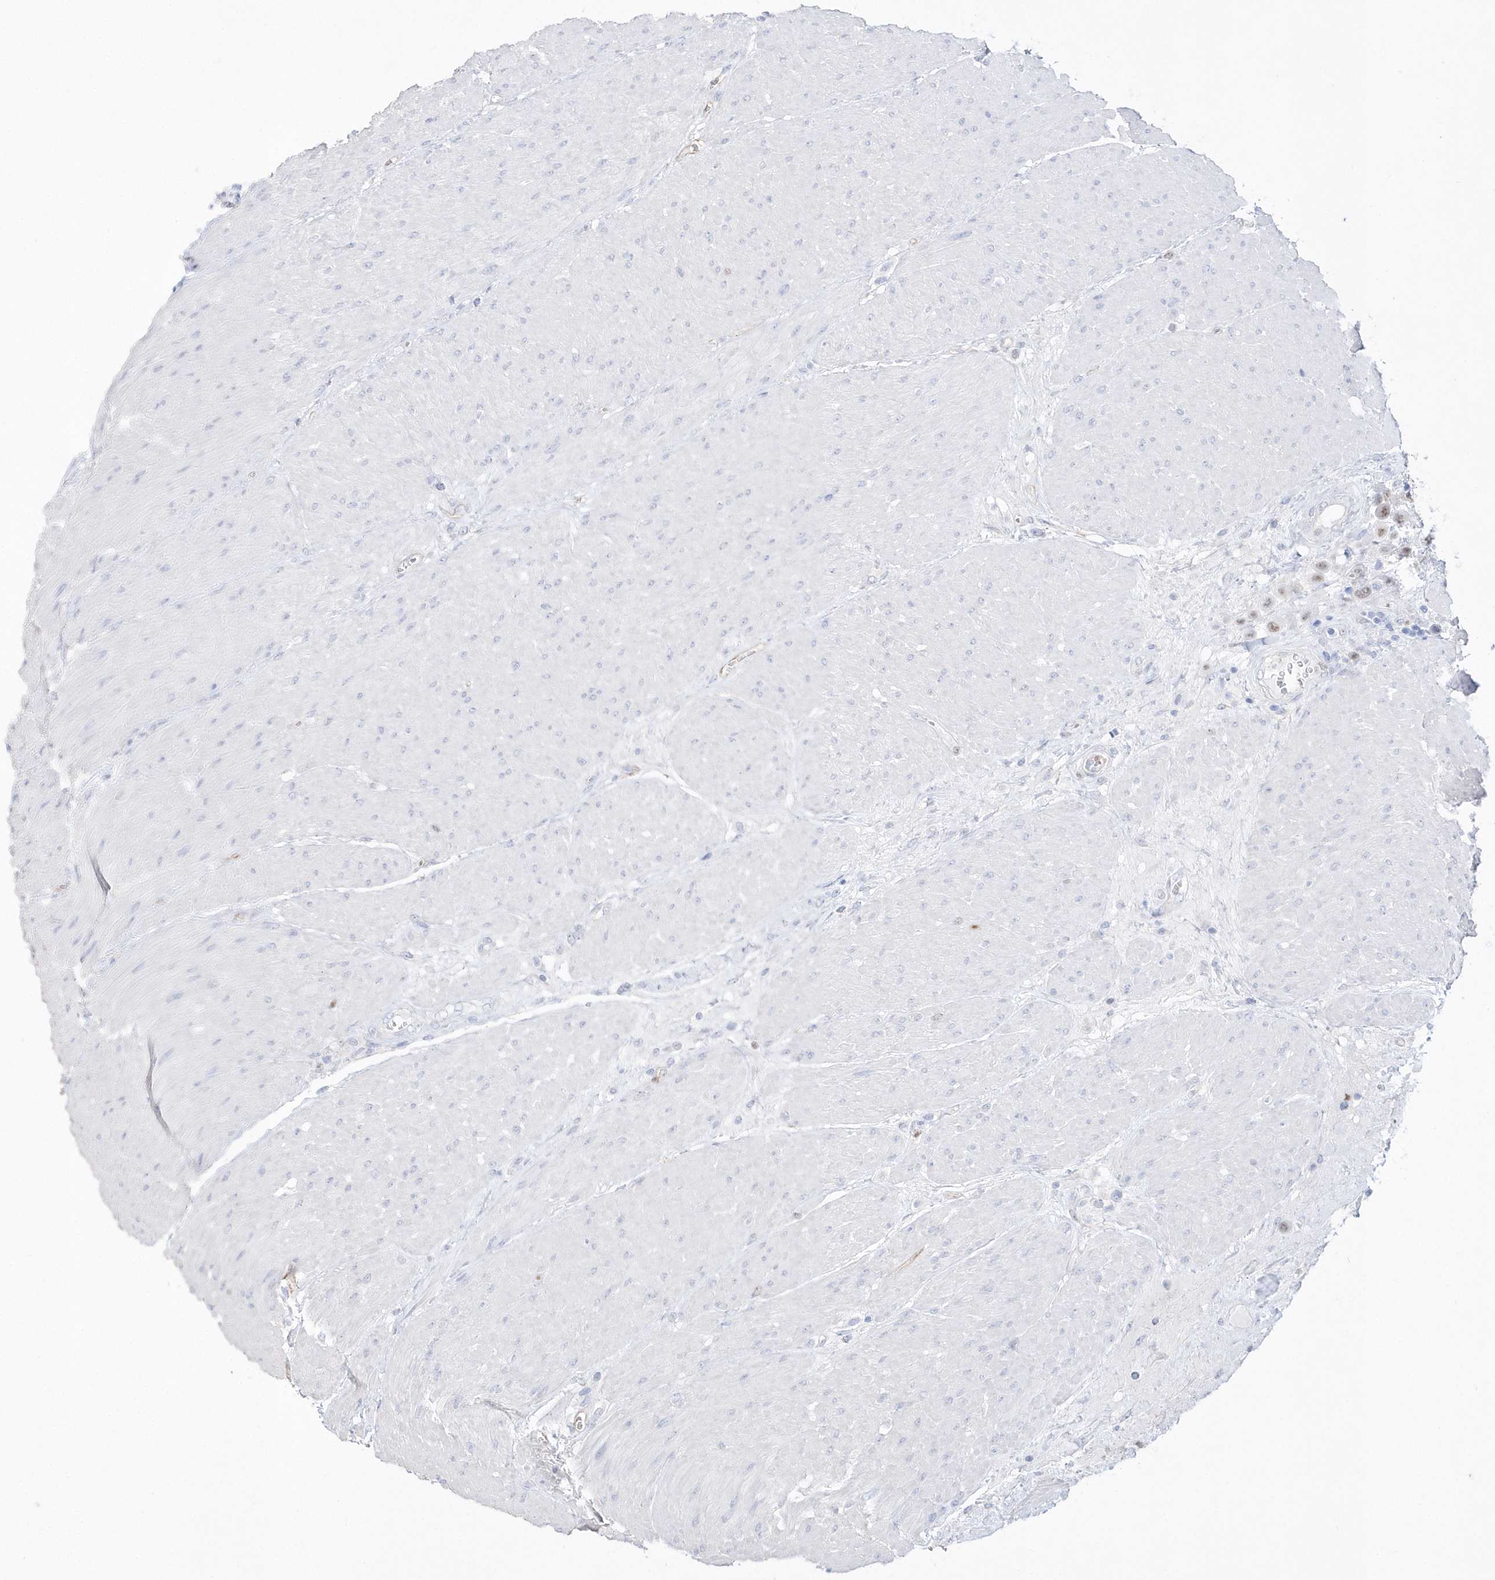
{"staining": {"intensity": "moderate", "quantity": "<25%", "location": "nuclear"}, "tissue": "urothelial cancer", "cell_type": "Tumor cells", "image_type": "cancer", "snomed": [{"axis": "morphology", "description": "Urothelial carcinoma, High grade"}, {"axis": "topography", "description": "Urinary bladder"}], "caption": "This photomicrograph exhibits immunohistochemistry staining of high-grade urothelial carcinoma, with low moderate nuclear positivity in approximately <25% of tumor cells.", "gene": "TMCO6", "patient": {"sex": "male", "age": 50}}